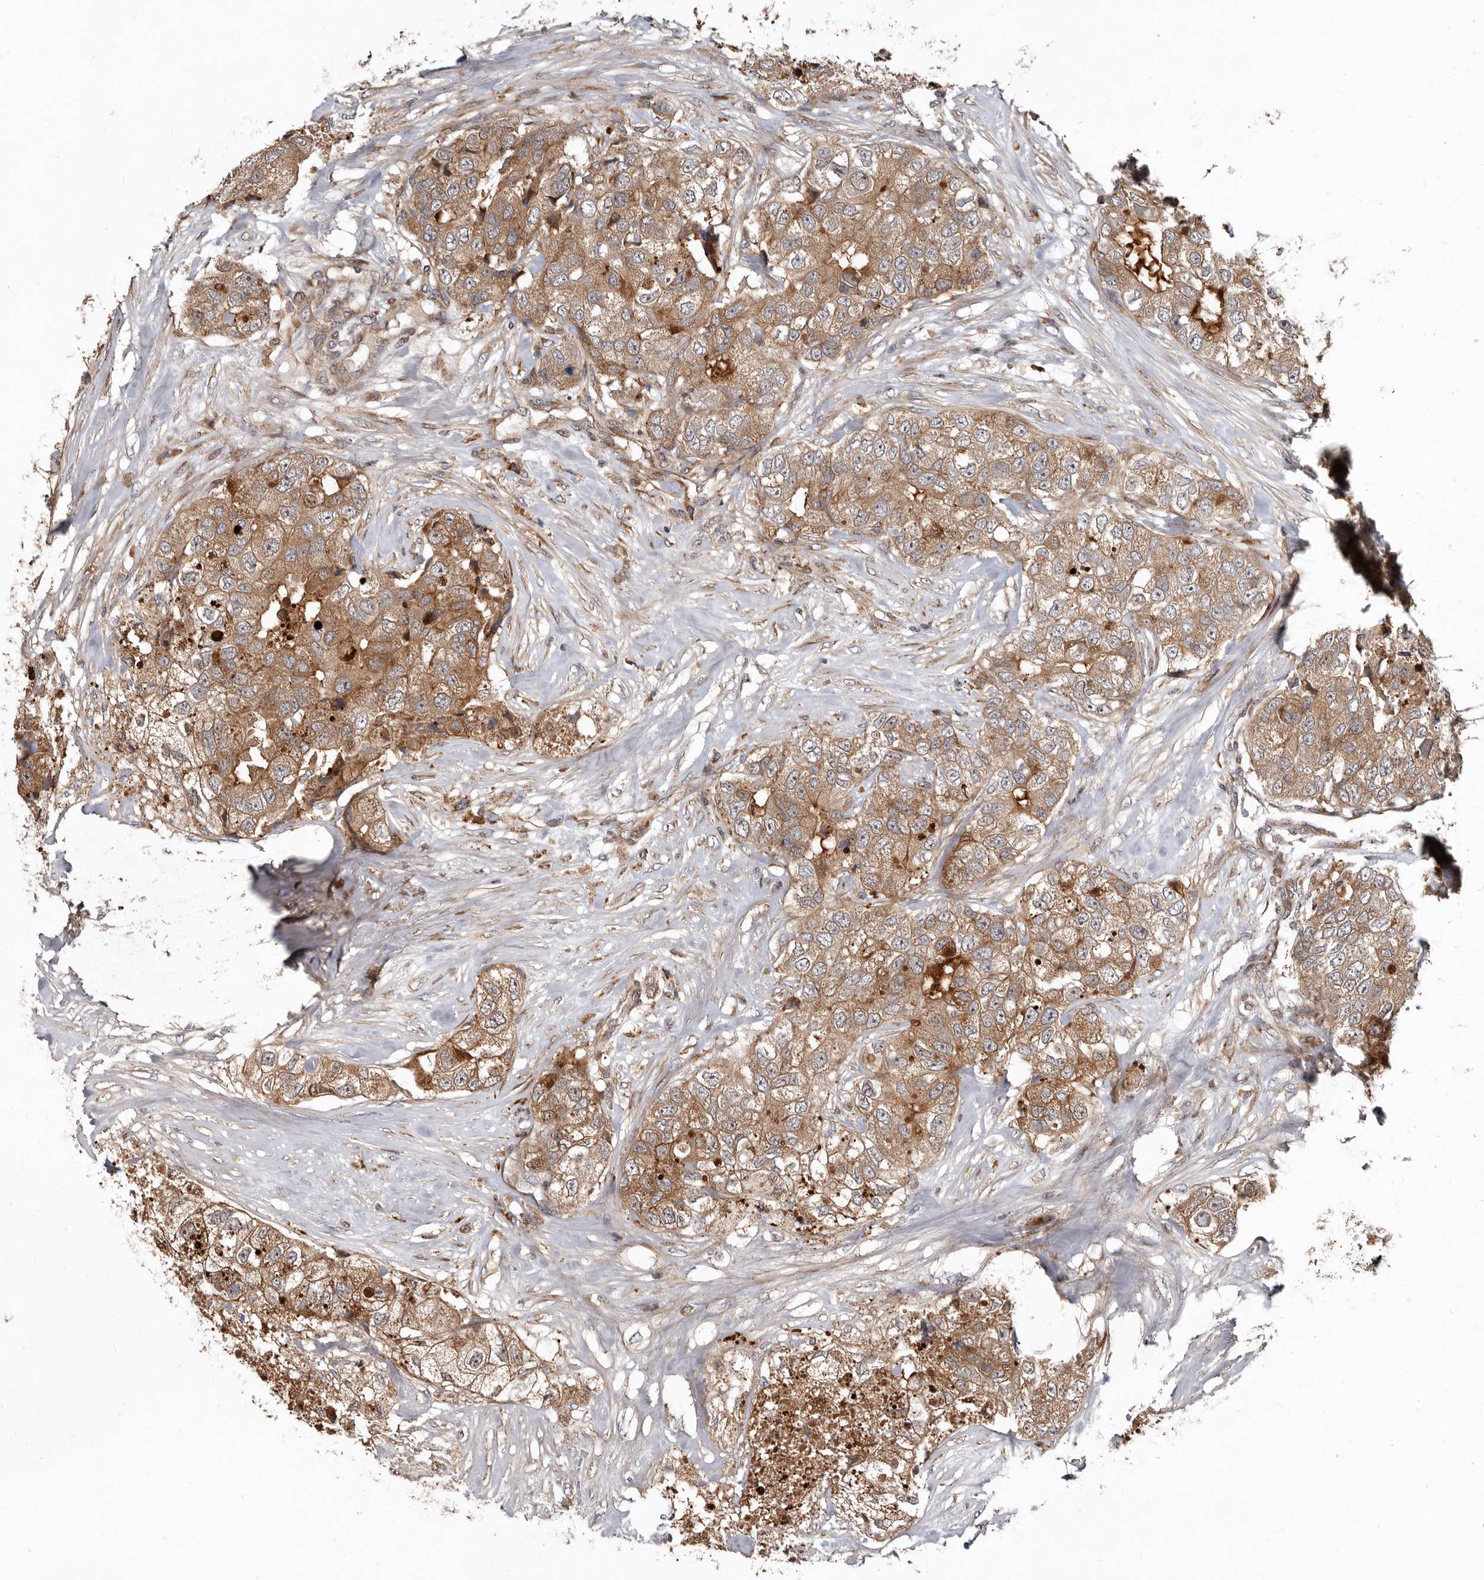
{"staining": {"intensity": "moderate", "quantity": ">75%", "location": "cytoplasmic/membranous"}, "tissue": "breast cancer", "cell_type": "Tumor cells", "image_type": "cancer", "snomed": [{"axis": "morphology", "description": "Duct carcinoma"}, {"axis": "topography", "description": "Breast"}], "caption": "This is an image of IHC staining of breast invasive ductal carcinoma, which shows moderate positivity in the cytoplasmic/membranous of tumor cells.", "gene": "WEE2", "patient": {"sex": "female", "age": 62}}